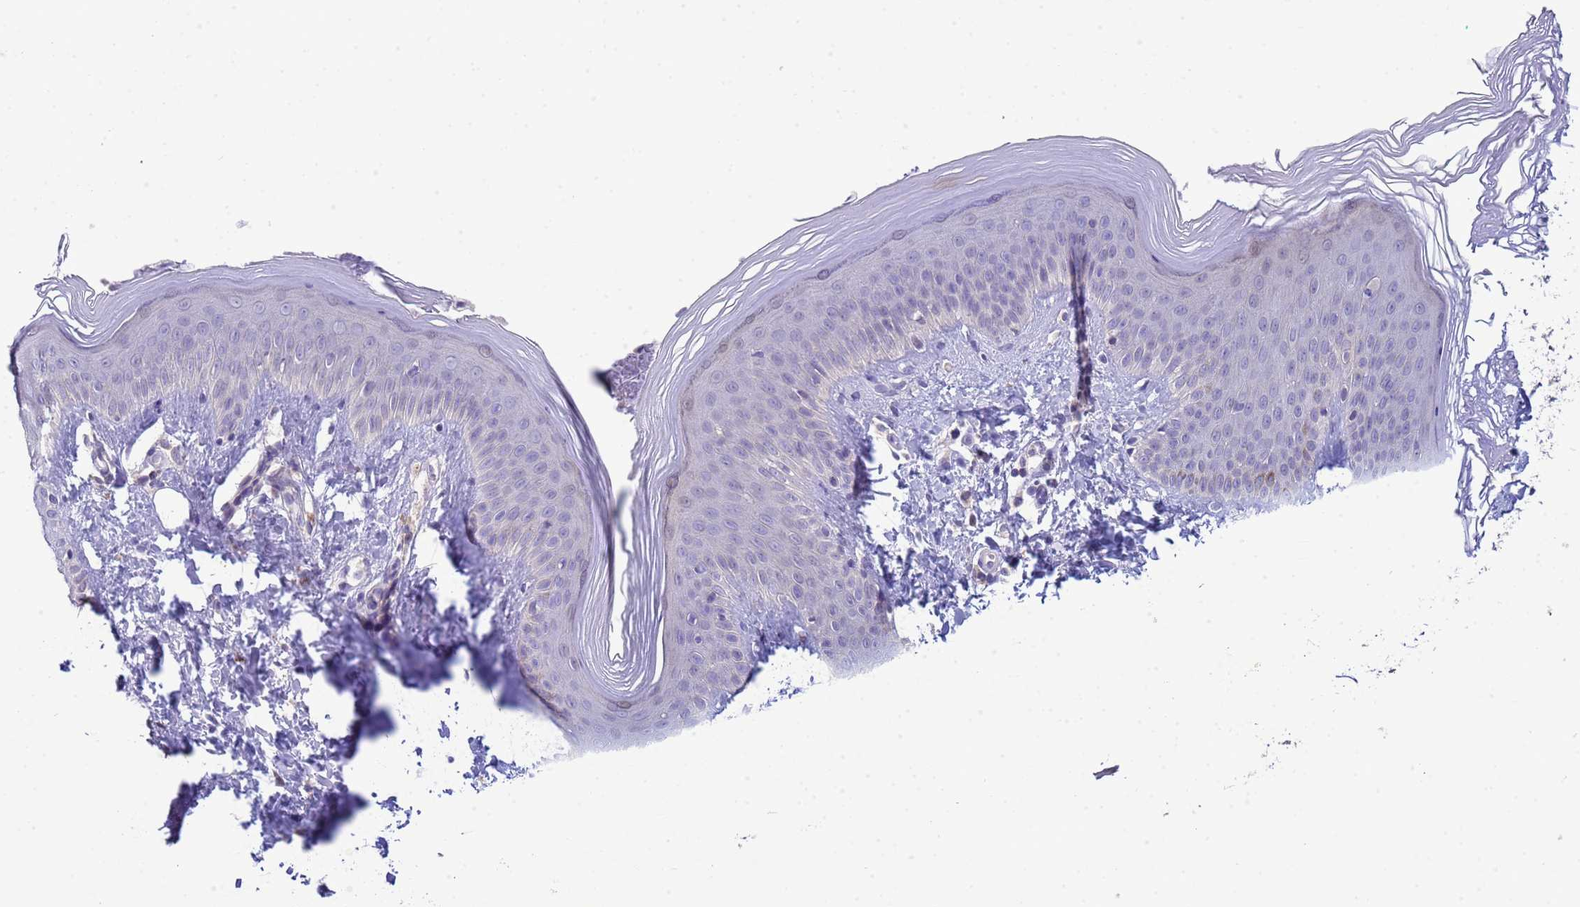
{"staining": {"intensity": "moderate", "quantity": "<25%", "location": "cytoplasmic/membranous"}, "tissue": "skin", "cell_type": "Epidermal cells", "image_type": "normal", "snomed": [{"axis": "morphology", "description": "Normal tissue, NOS"}, {"axis": "morphology", "description": "Inflammation, NOS"}, {"axis": "topography", "description": "Soft tissue"}, {"axis": "topography", "description": "Anal"}], "caption": "Moderate cytoplasmic/membranous expression is identified in about <25% of epidermal cells in benign skin. (Brightfield microscopy of DAB IHC at high magnification).", "gene": "KLHL13", "patient": {"sex": "female", "age": 15}}